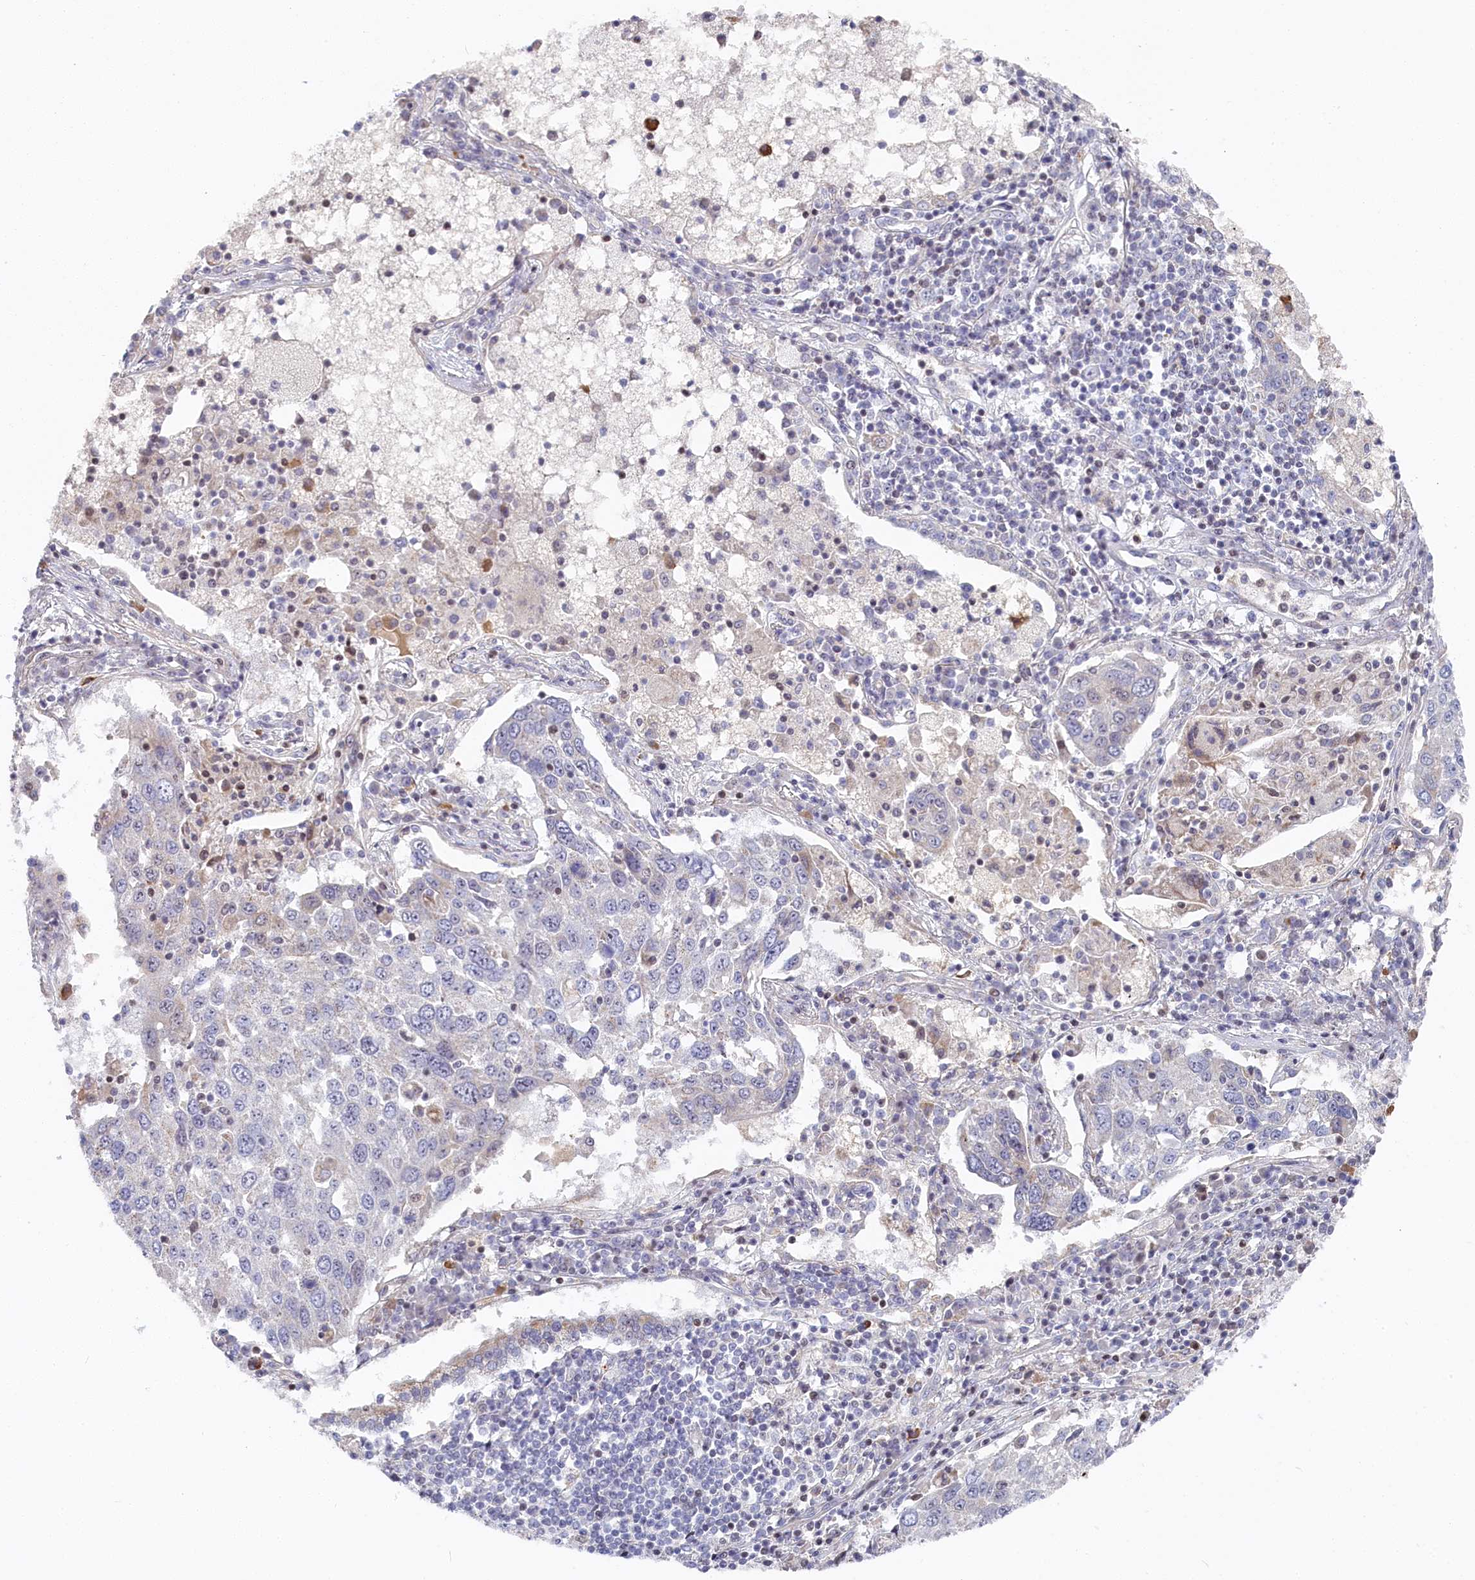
{"staining": {"intensity": "negative", "quantity": "none", "location": "none"}, "tissue": "lung cancer", "cell_type": "Tumor cells", "image_type": "cancer", "snomed": [{"axis": "morphology", "description": "Squamous cell carcinoma, NOS"}, {"axis": "topography", "description": "Lung"}], "caption": "A high-resolution micrograph shows immunohistochemistry staining of lung cancer, which shows no significant expression in tumor cells.", "gene": "INTS4", "patient": {"sex": "male", "age": 65}}